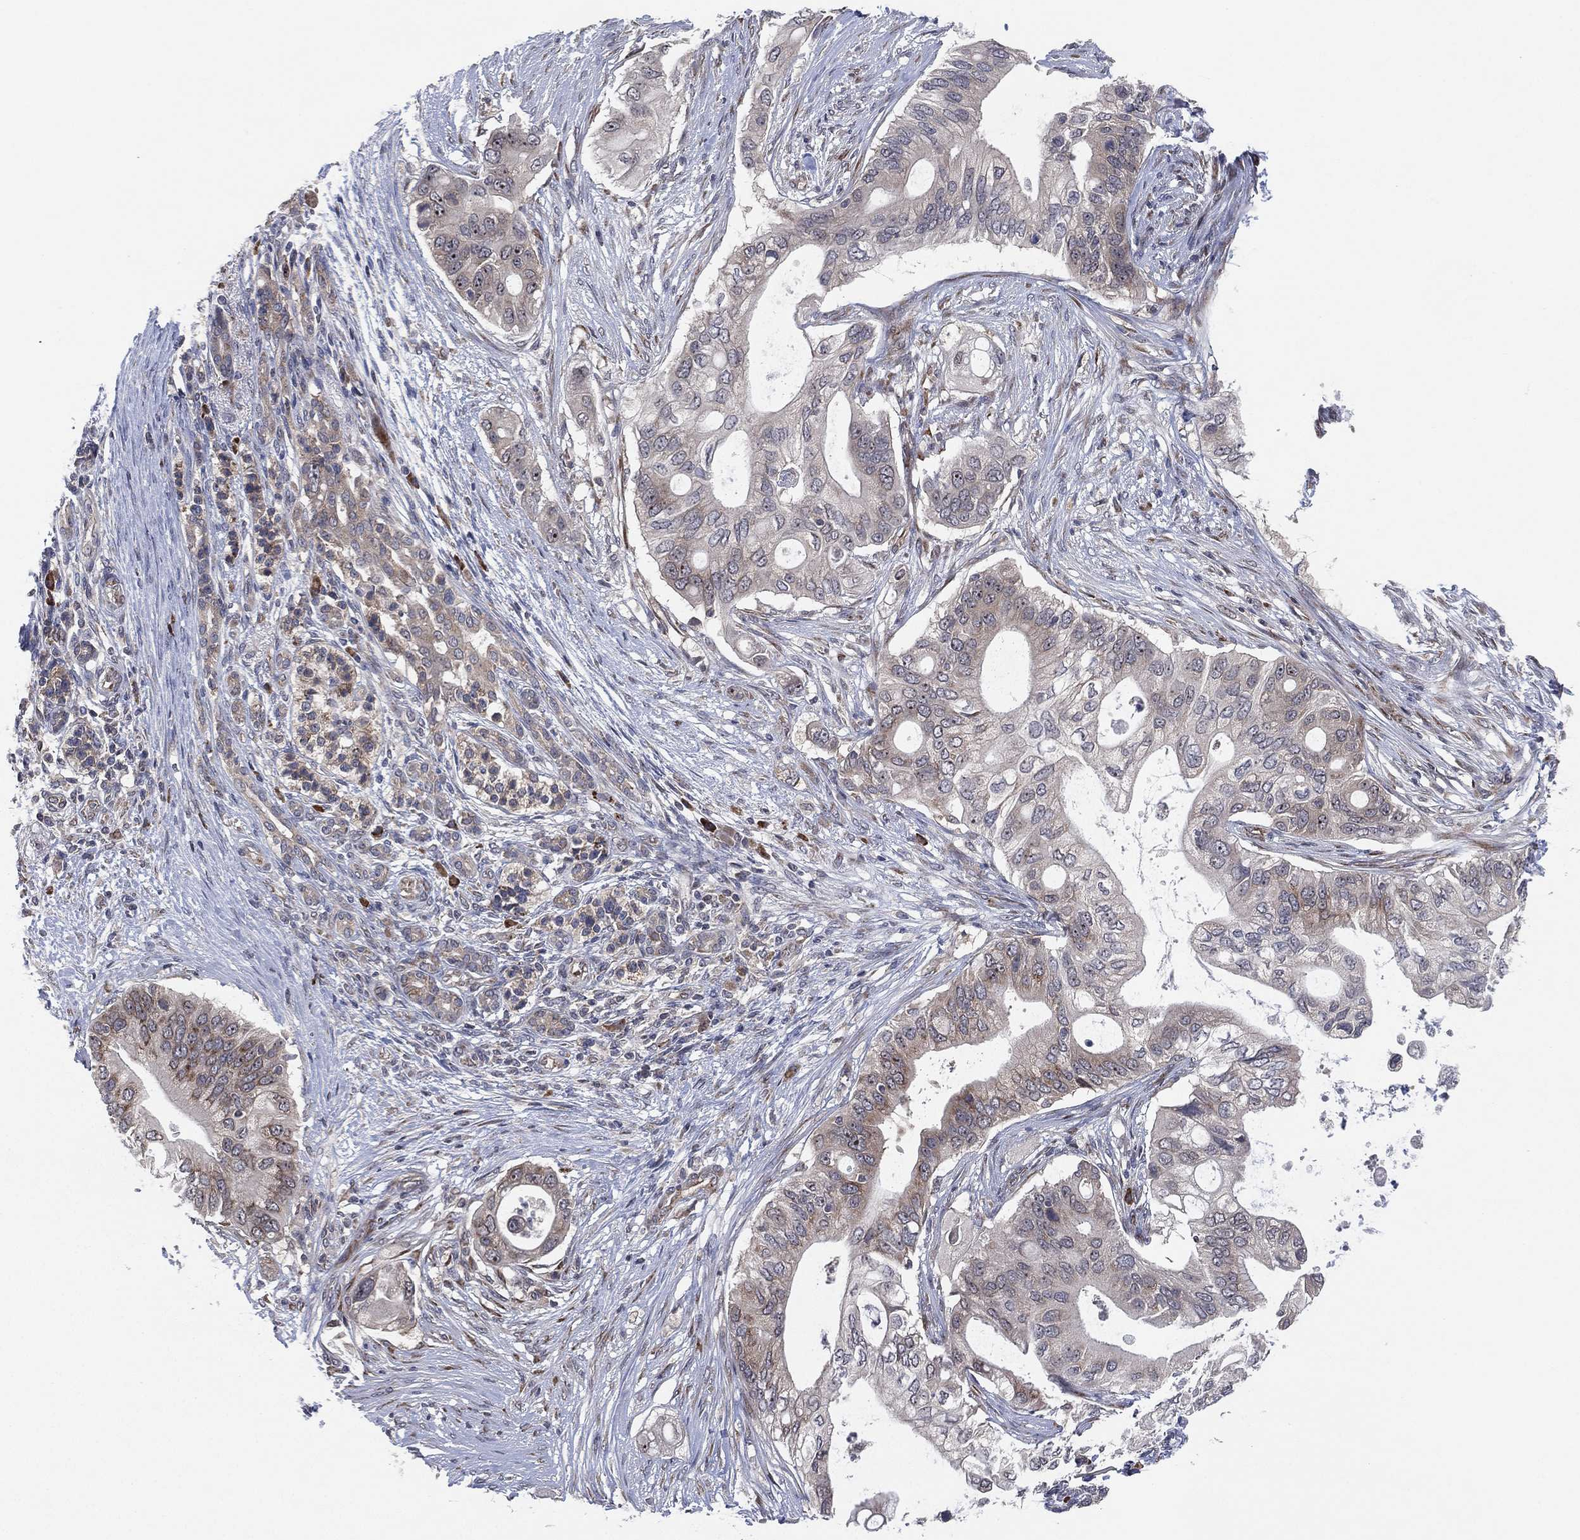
{"staining": {"intensity": "negative", "quantity": "none", "location": "none"}, "tissue": "pancreatic cancer", "cell_type": "Tumor cells", "image_type": "cancer", "snomed": [{"axis": "morphology", "description": "Adenocarcinoma, NOS"}, {"axis": "topography", "description": "Pancreas"}], "caption": "Pancreatic adenocarcinoma was stained to show a protein in brown. There is no significant positivity in tumor cells.", "gene": "FAM104A", "patient": {"sex": "female", "age": 72}}